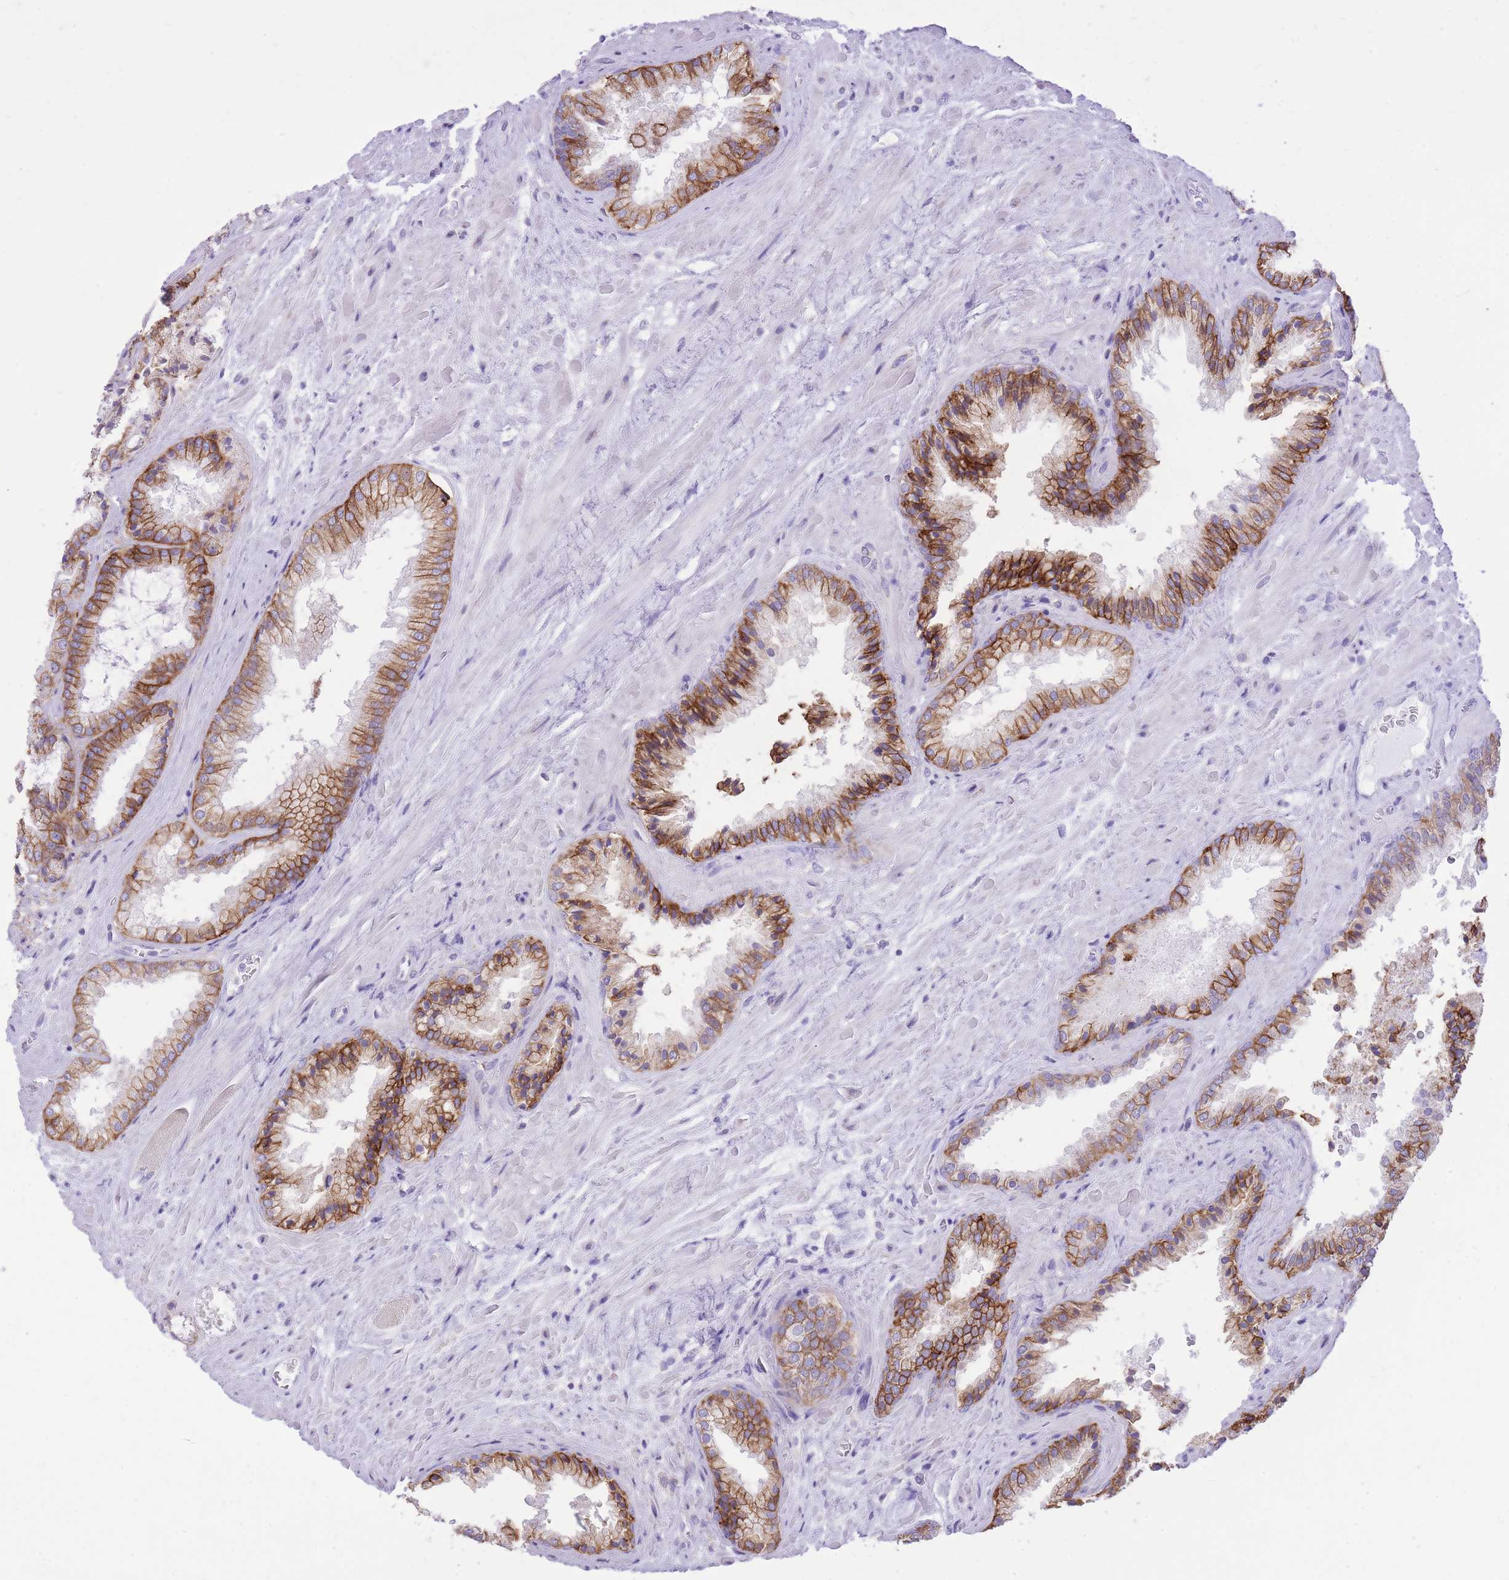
{"staining": {"intensity": "moderate", "quantity": ">75%", "location": "cytoplasmic/membranous"}, "tissue": "prostate cancer", "cell_type": "Tumor cells", "image_type": "cancer", "snomed": [{"axis": "morphology", "description": "Adenocarcinoma, High grade"}, {"axis": "topography", "description": "Prostate"}], "caption": "The immunohistochemical stain highlights moderate cytoplasmic/membranous positivity in tumor cells of prostate cancer tissue. (Brightfield microscopy of DAB IHC at high magnification).", "gene": "SLC4A4", "patient": {"sex": "male", "age": 71}}